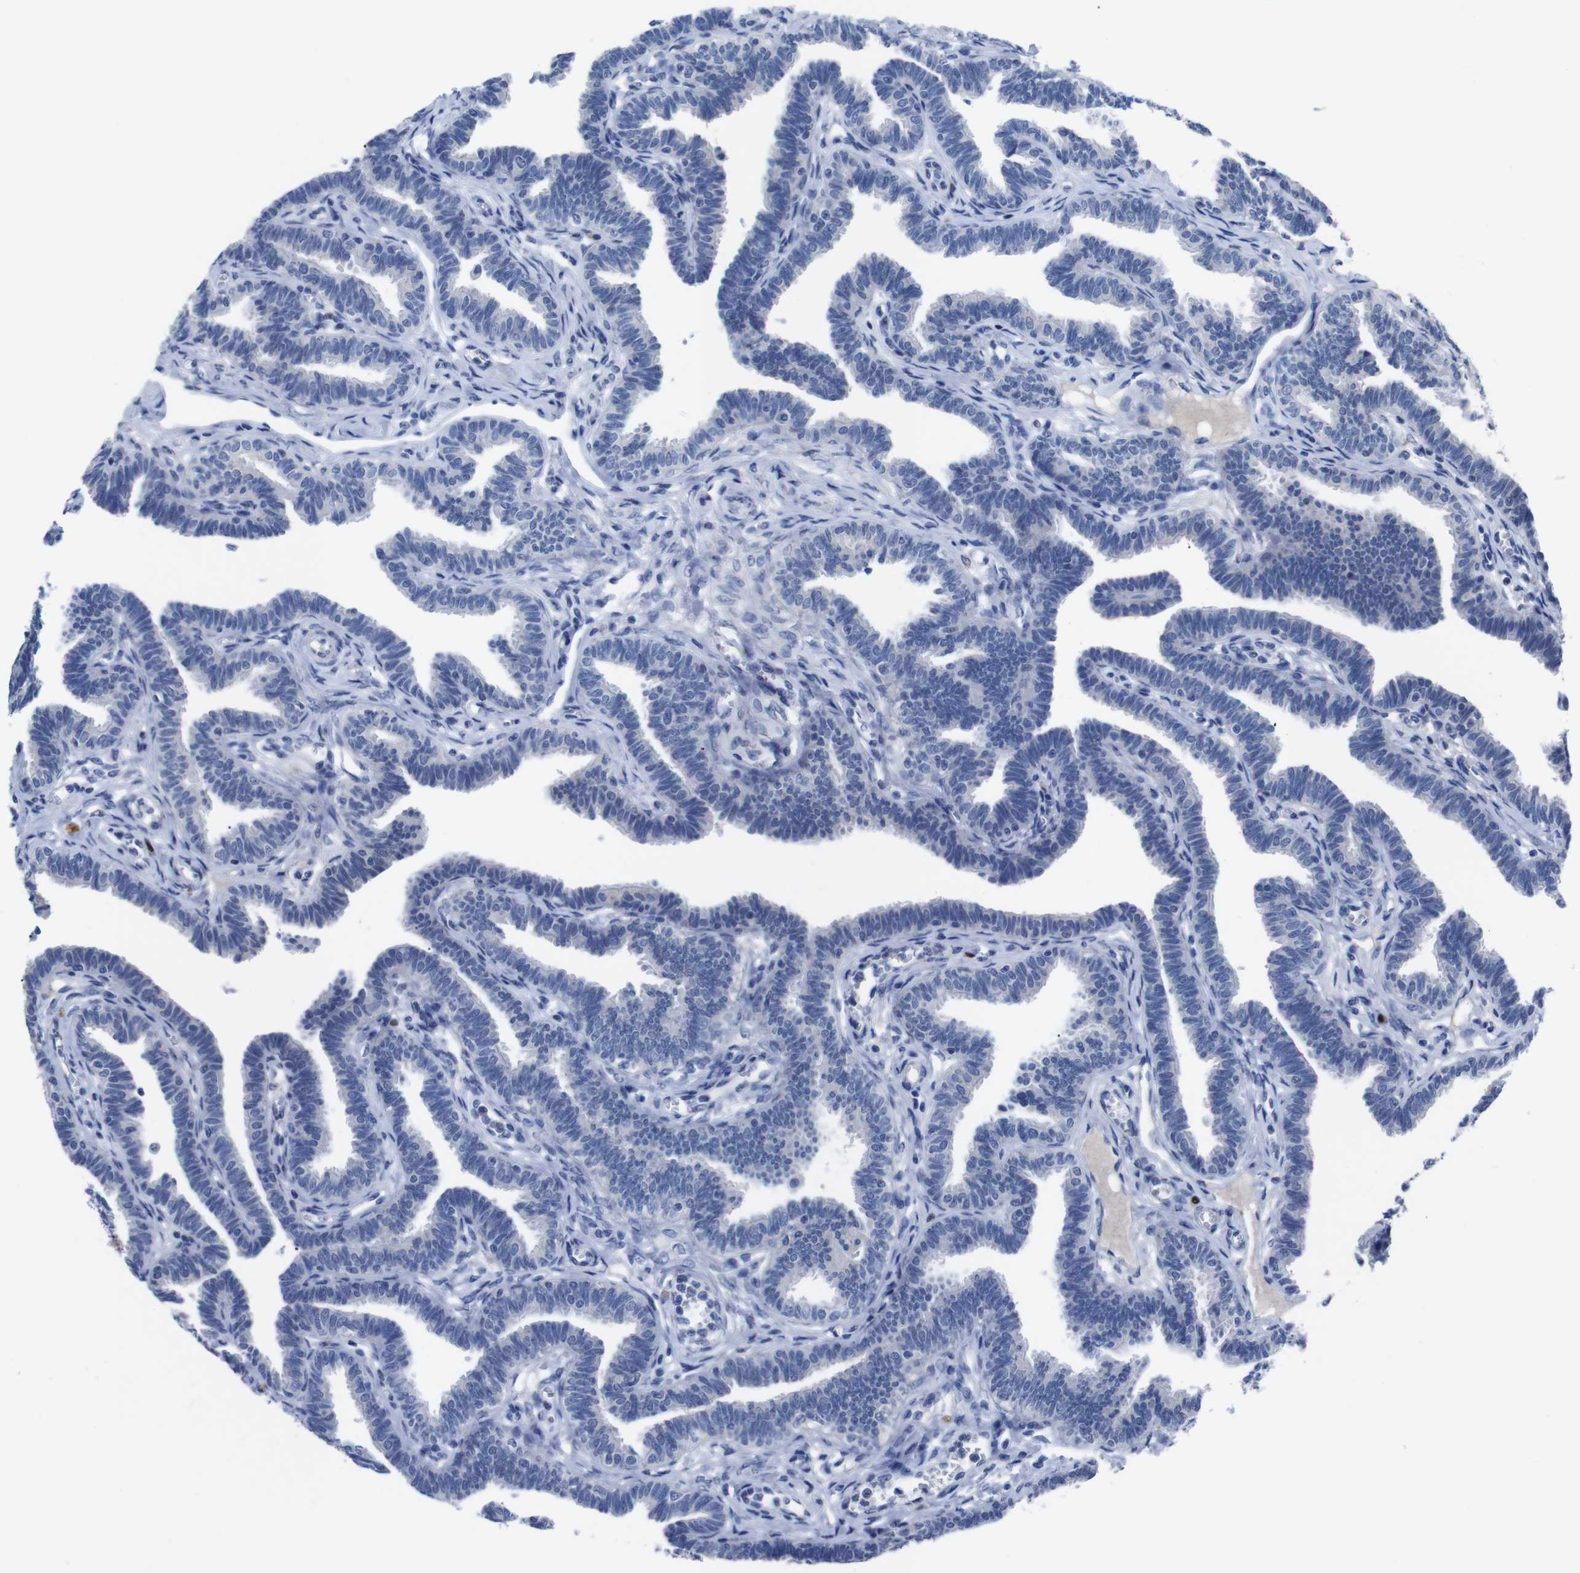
{"staining": {"intensity": "negative", "quantity": "none", "location": "none"}, "tissue": "fallopian tube", "cell_type": "Glandular cells", "image_type": "normal", "snomed": [{"axis": "morphology", "description": "Normal tissue, NOS"}, {"axis": "topography", "description": "Fallopian tube"}, {"axis": "topography", "description": "Ovary"}], "caption": "IHC micrograph of unremarkable fallopian tube stained for a protein (brown), which demonstrates no expression in glandular cells. The staining was performed using DAB to visualize the protein expression in brown, while the nuclei were stained in blue with hematoxylin (Magnification: 20x).", "gene": "IRF4", "patient": {"sex": "female", "age": 23}}